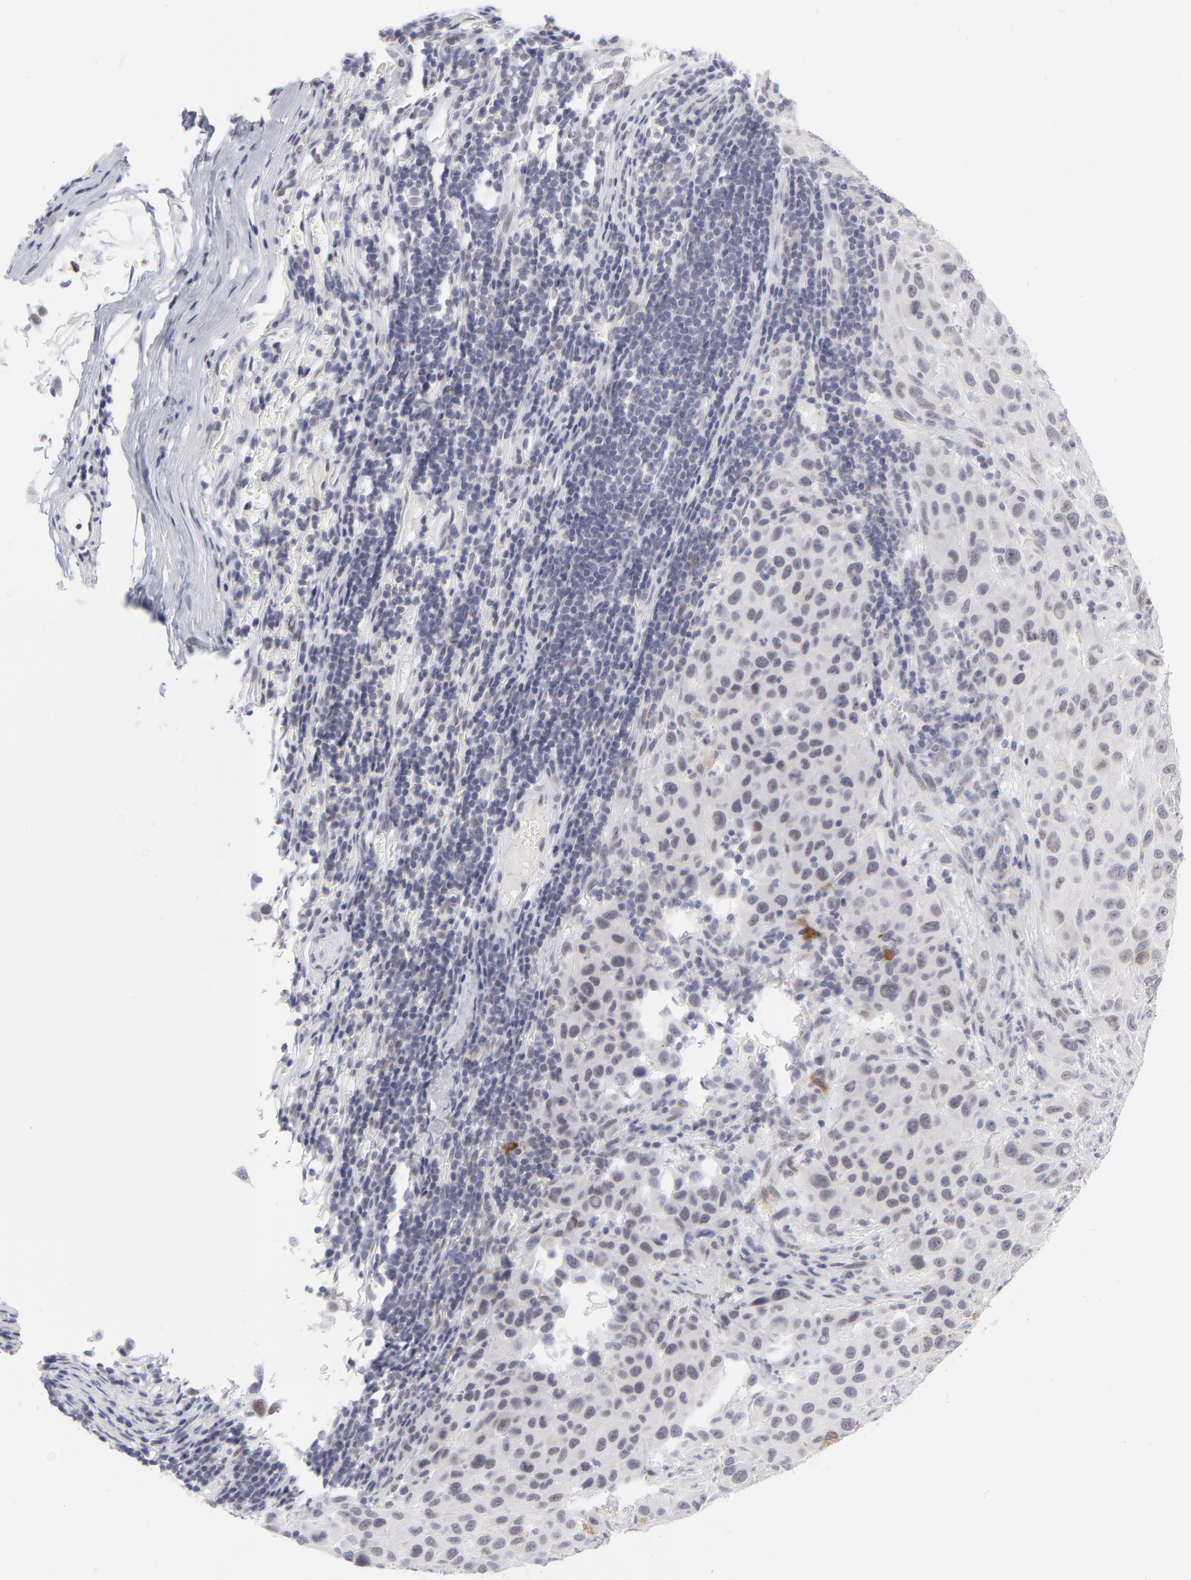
{"staining": {"intensity": "negative", "quantity": "none", "location": "none"}, "tissue": "melanoma", "cell_type": "Tumor cells", "image_type": "cancer", "snomed": [{"axis": "morphology", "description": "Malignant melanoma, Metastatic site"}, {"axis": "topography", "description": "Lymph node"}], "caption": "DAB immunohistochemical staining of human malignant melanoma (metastatic site) exhibits no significant staining in tumor cells.", "gene": "CCR2", "patient": {"sex": "male", "age": 61}}